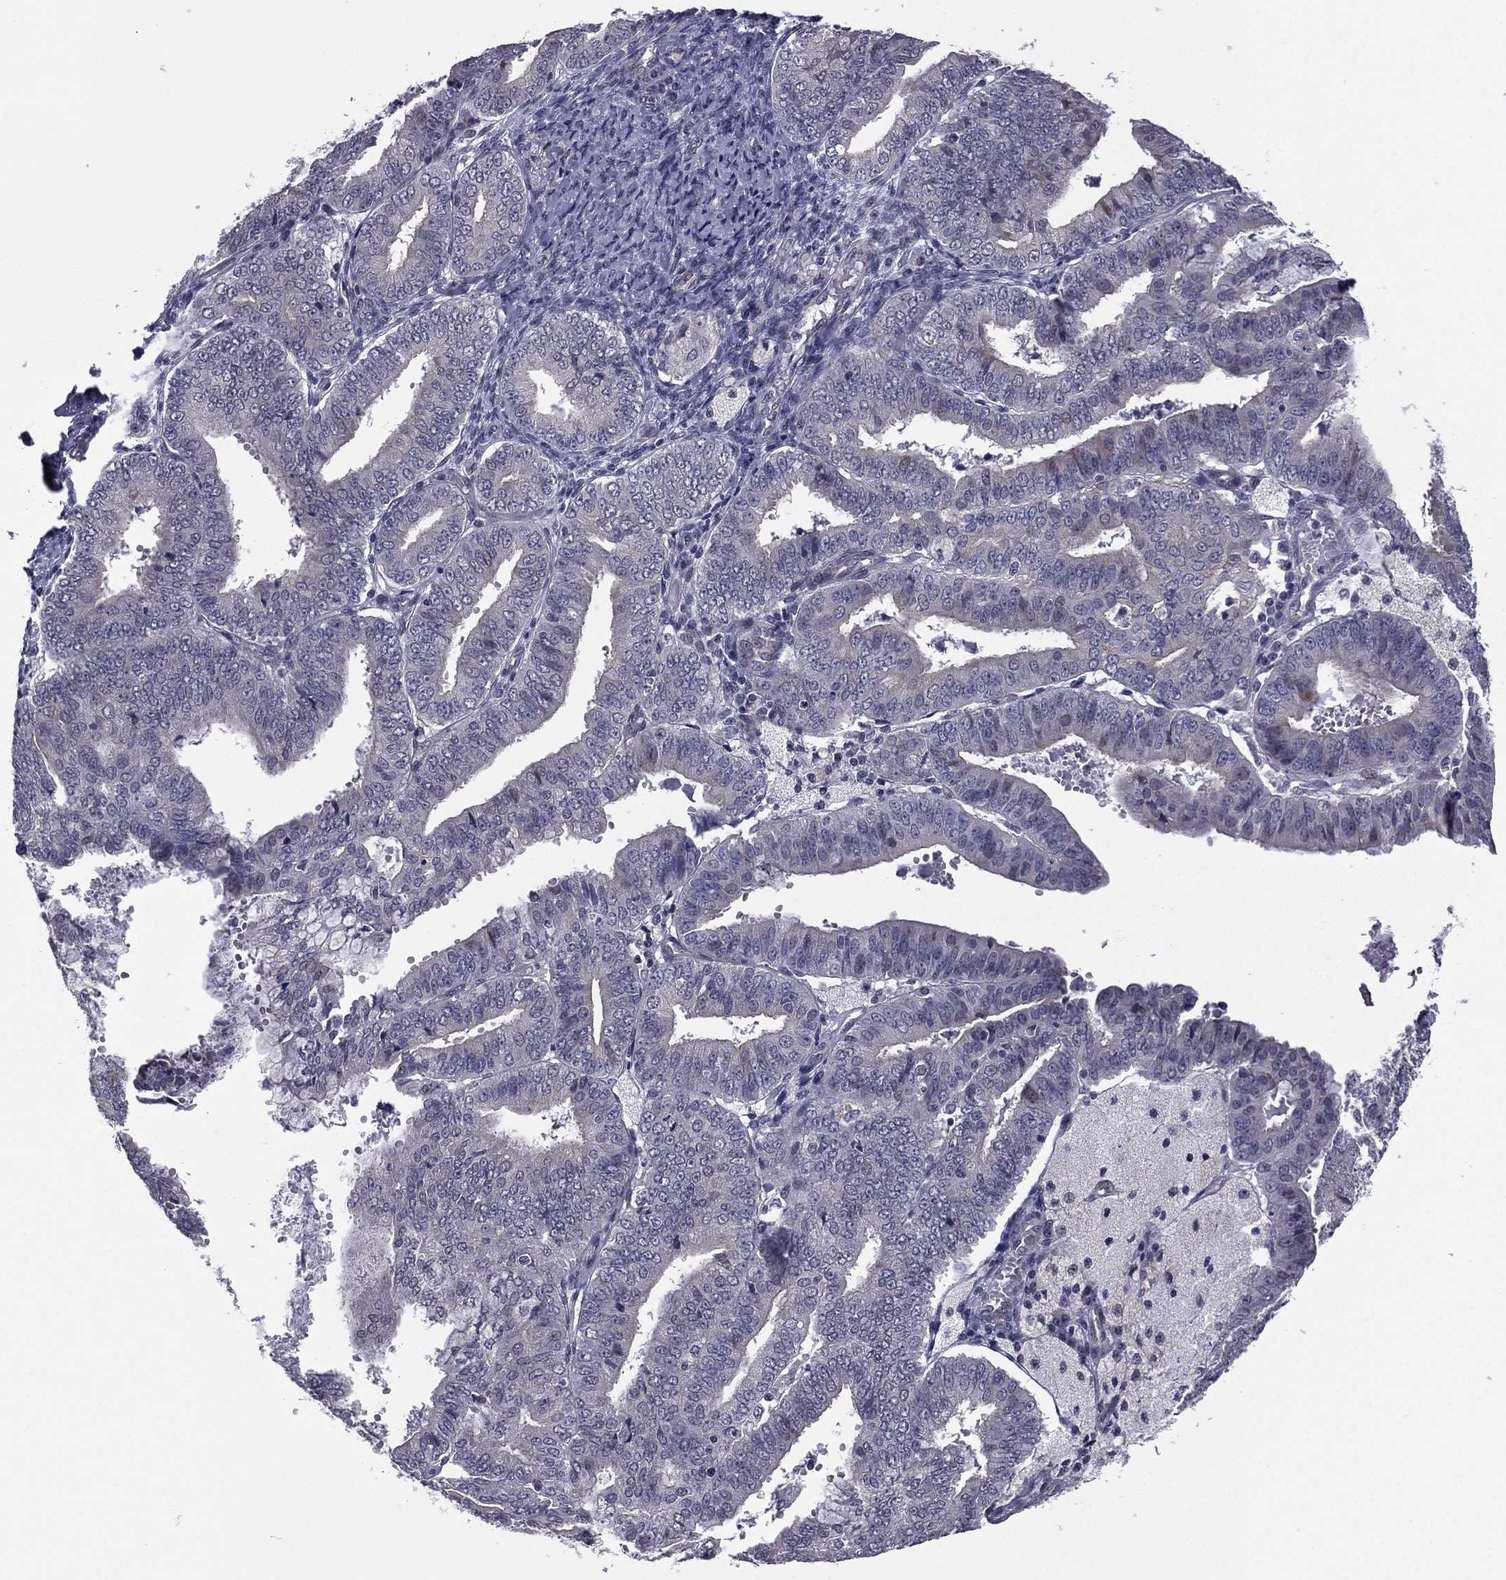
{"staining": {"intensity": "negative", "quantity": "none", "location": "none"}, "tissue": "endometrial cancer", "cell_type": "Tumor cells", "image_type": "cancer", "snomed": [{"axis": "morphology", "description": "Adenocarcinoma, NOS"}, {"axis": "topography", "description": "Endometrium"}], "caption": "Immunohistochemistry (IHC) image of neoplastic tissue: adenocarcinoma (endometrial) stained with DAB (3,3'-diaminobenzidine) reveals no significant protein expression in tumor cells.", "gene": "ACTRT2", "patient": {"sex": "female", "age": 63}}